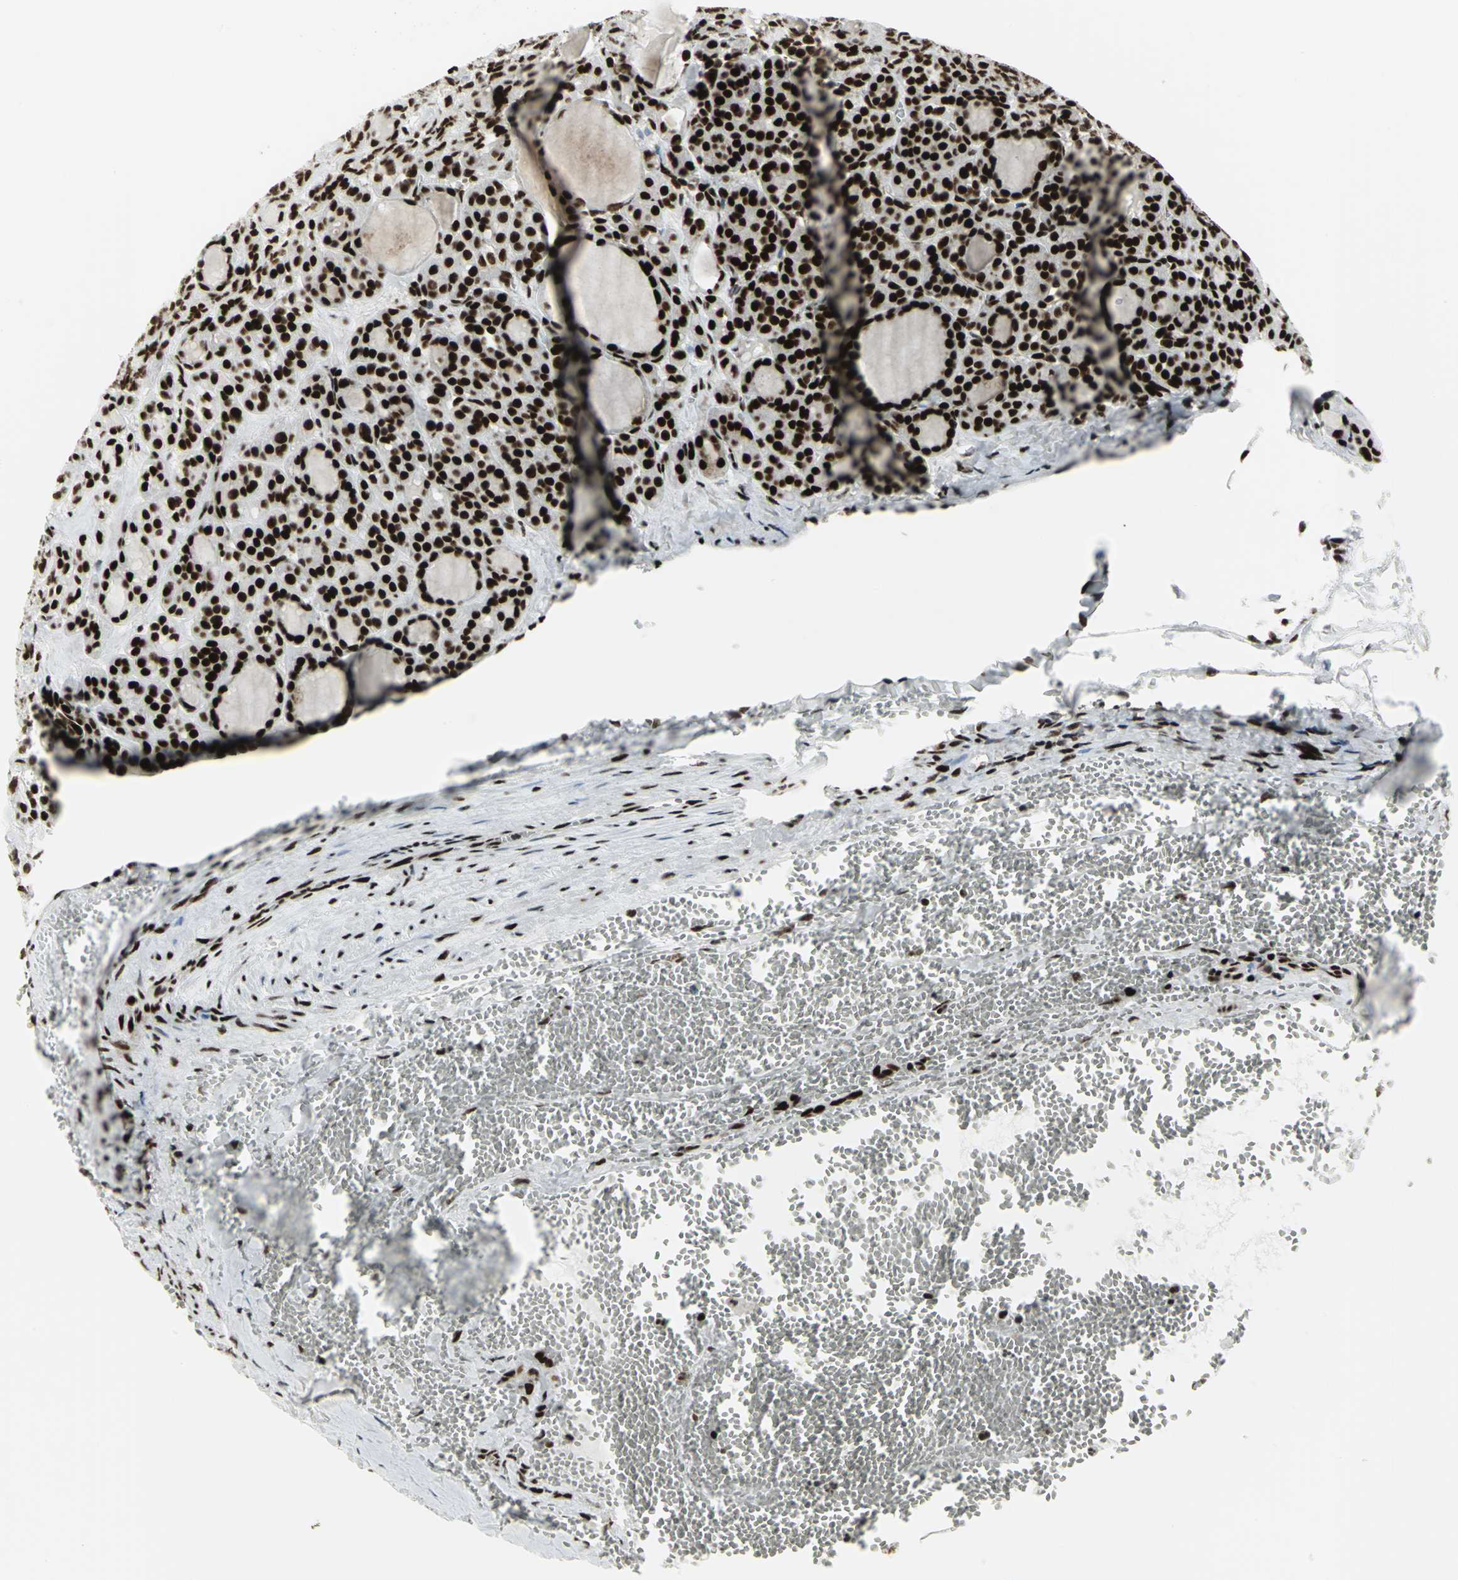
{"staining": {"intensity": "strong", "quantity": ">75%", "location": "nuclear"}, "tissue": "thyroid cancer", "cell_type": "Tumor cells", "image_type": "cancer", "snomed": [{"axis": "morphology", "description": "Follicular adenoma carcinoma, NOS"}, {"axis": "topography", "description": "Thyroid gland"}], "caption": "A brown stain shows strong nuclear positivity of a protein in thyroid follicular adenoma carcinoma tumor cells. The protein is stained brown, and the nuclei are stained in blue (DAB IHC with brightfield microscopy, high magnification).", "gene": "SMARCA4", "patient": {"sex": "female", "age": 71}}